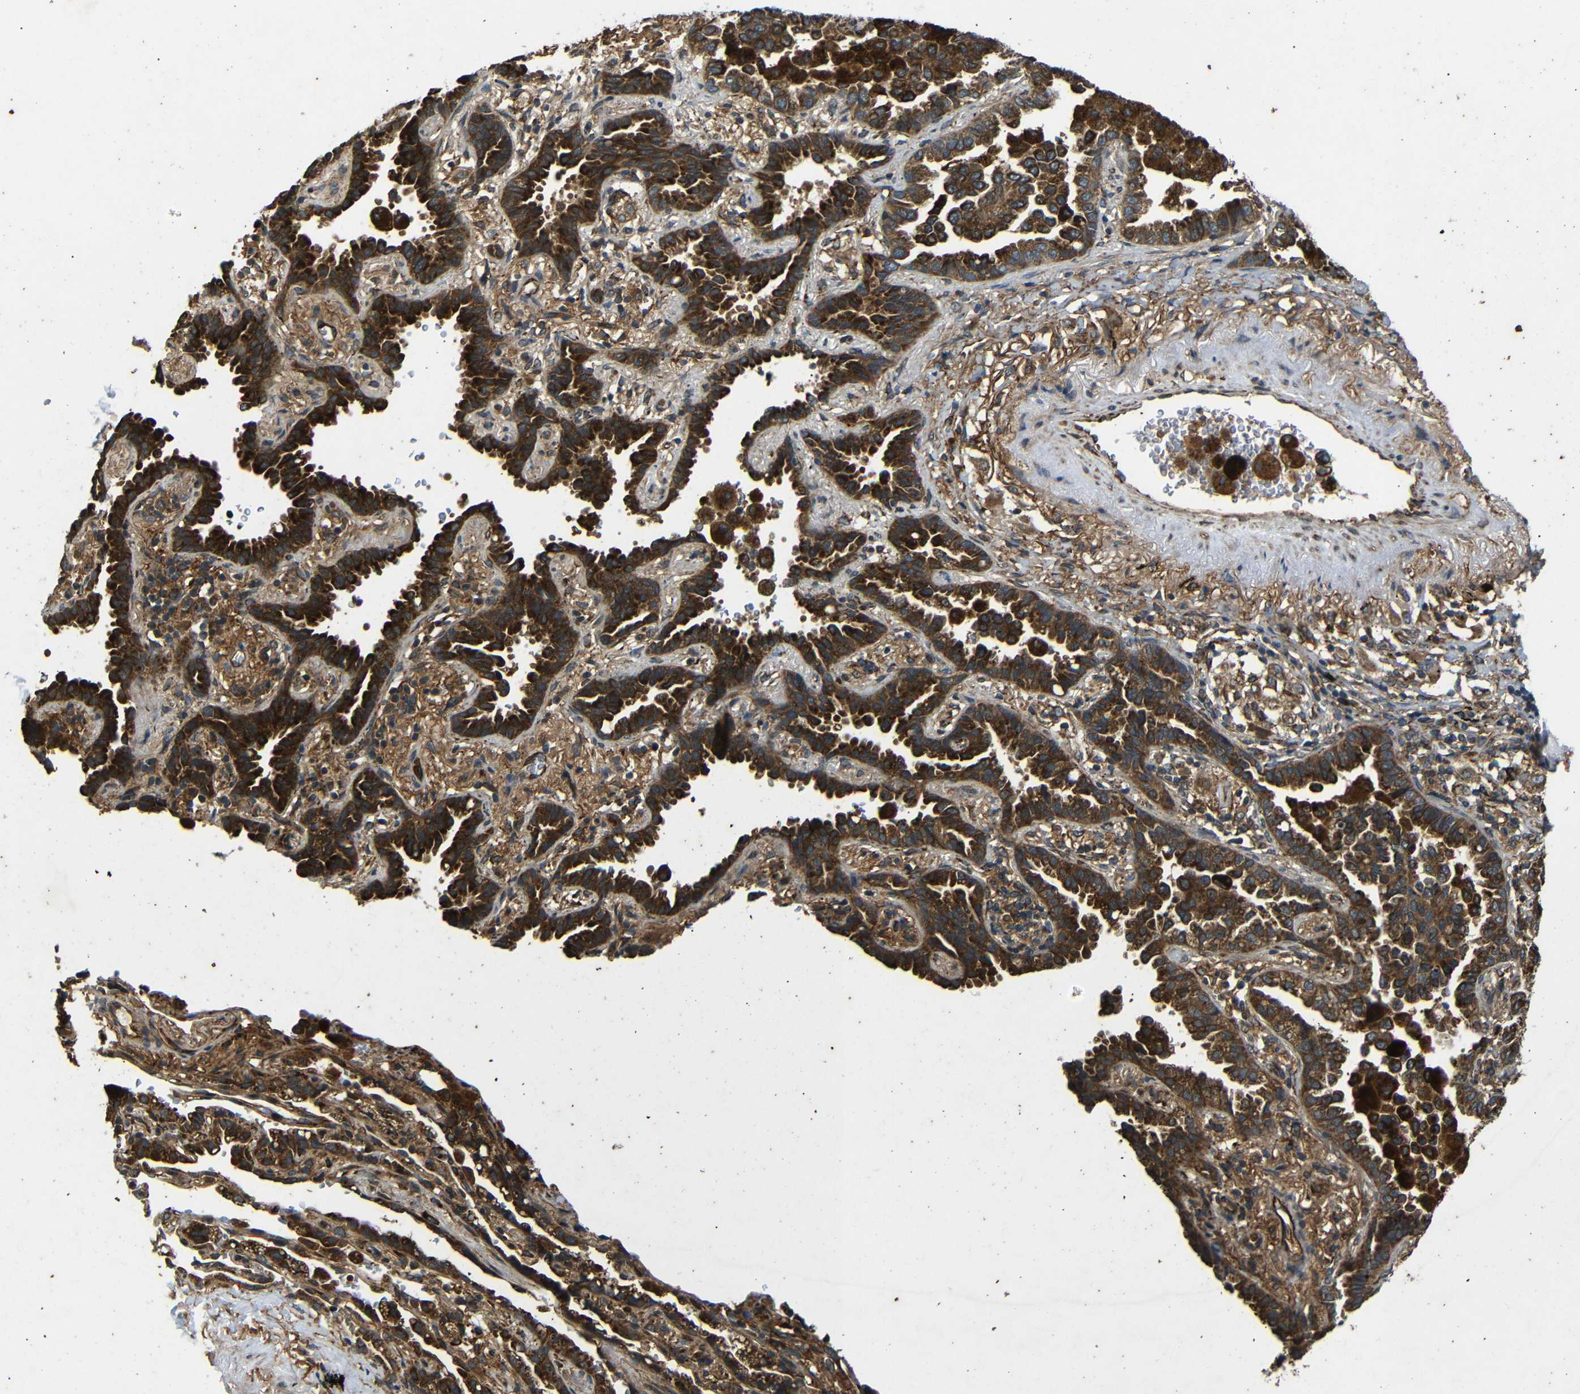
{"staining": {"intensity": "strong", "quantity": ">75%", "location": "cytoplasmic/membranous"}, "tissue": "lung cancer", "cell_type": "Tumor cells", "image_type": "cancer", "snomed": [{"axis": "morphology", "description": "Normal tissue, NOS"}, {"axis": "morphology", "description": "Adenocarcinoma, NOS"}, {"axis": "topography", "description": "Lung"}], "caption": "There is high levels of strong cytoplasmic/membranous expression in tumor cells of lung cancer (adenocarcinoma), as demonstrated by immunohistochemical staining (brown color).", "gene": "TRPC1", "patient": {"sex": "male", "age": 59}}